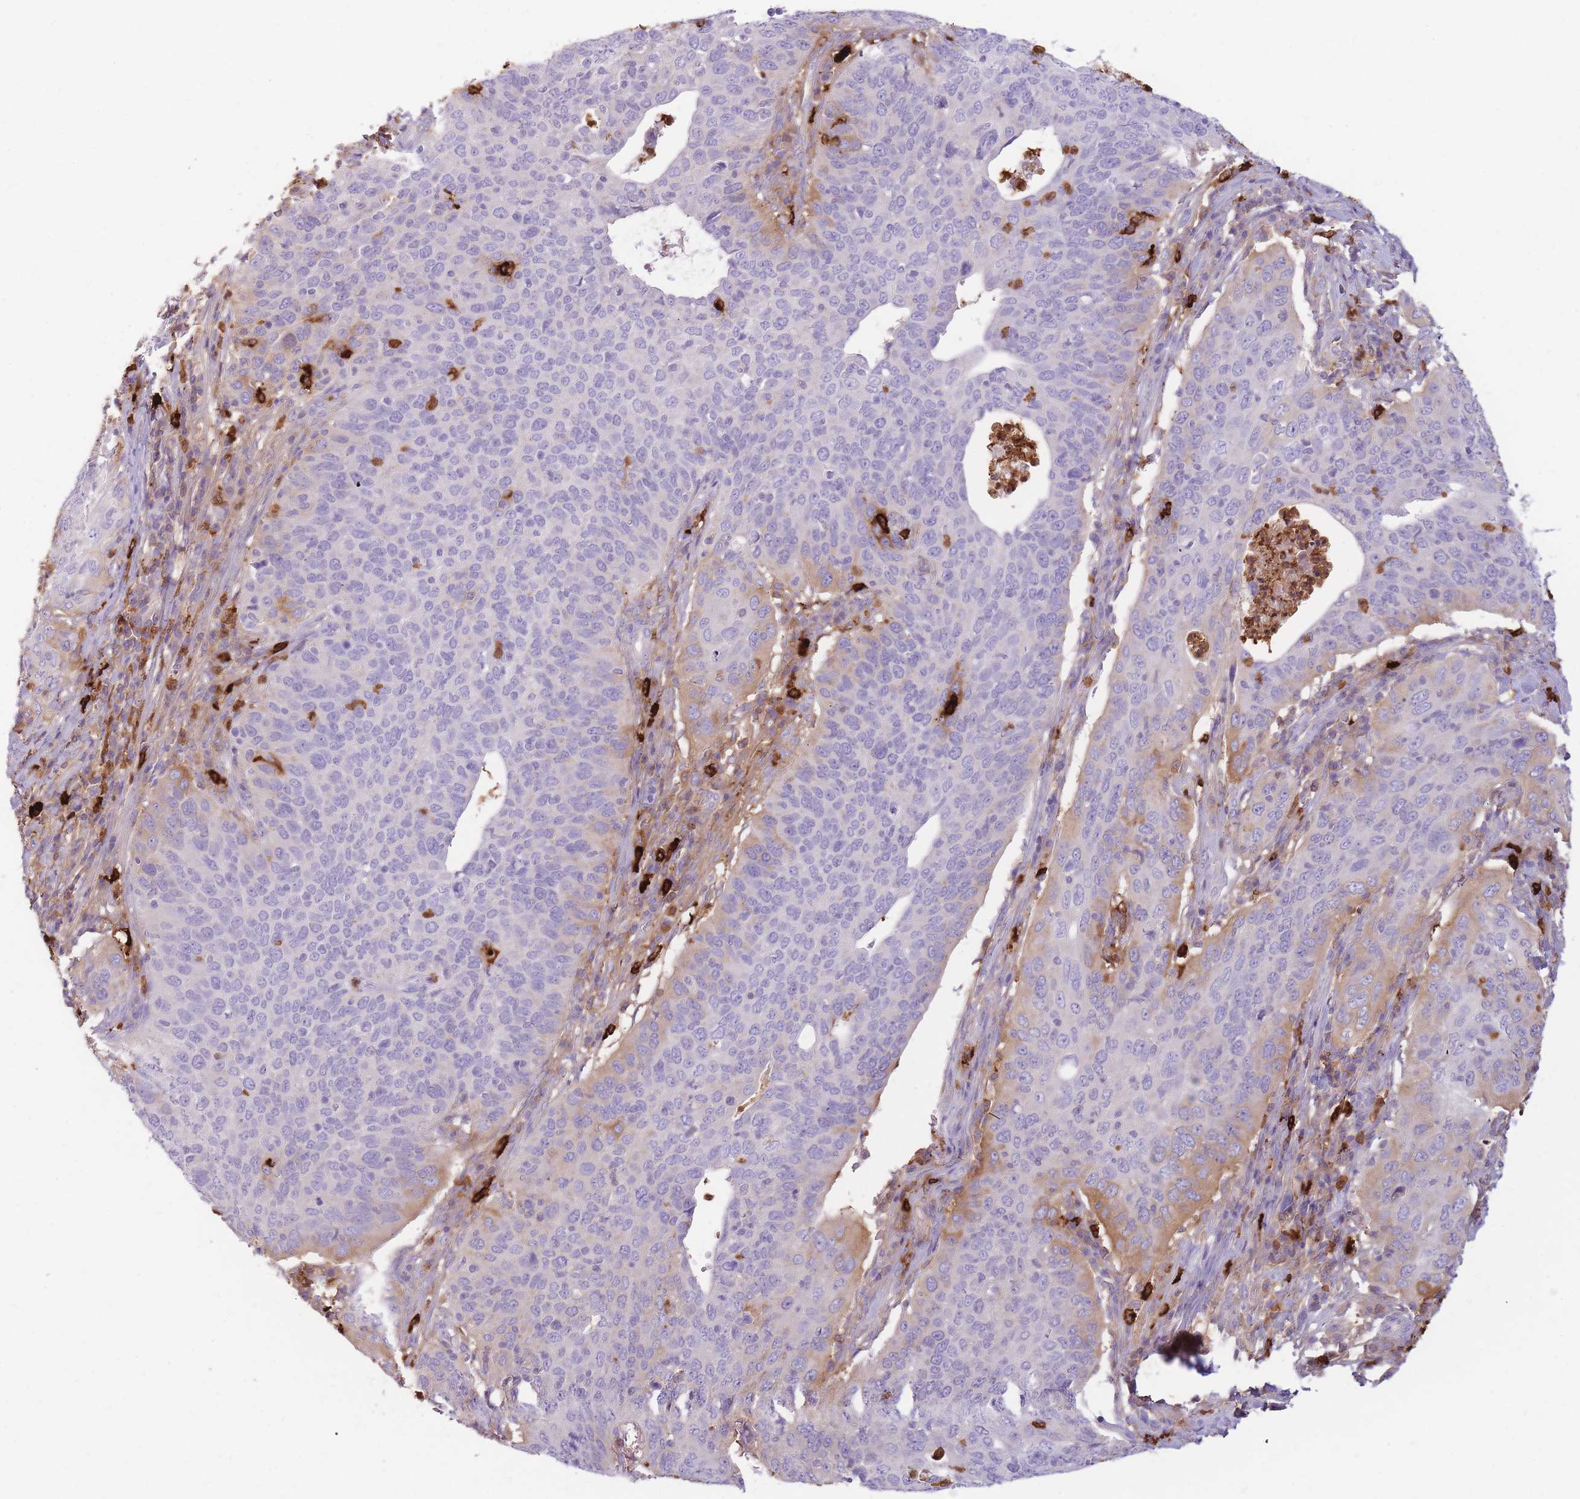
{"staining": {"intensity": "weak", "quantity": "<25%", "location": "cytoplasmic/membranous"}, "tissue": "cervical cancer", "cell_type": "Tumor cells", "image_type": "cancer", "snomed": [{"axis": "morphology", "description": "Squamous cell carcinoma, NOS"}, {"axis": "topography", "description": "Cervix"}], "caption": "DAB immunohistochemical staining of cervical cancer (squamous cell carcinoma) reveals no significant expression in tumor cells.", "gene": "TPSAB1", "patient": {"sex": "female", "age": 36}}